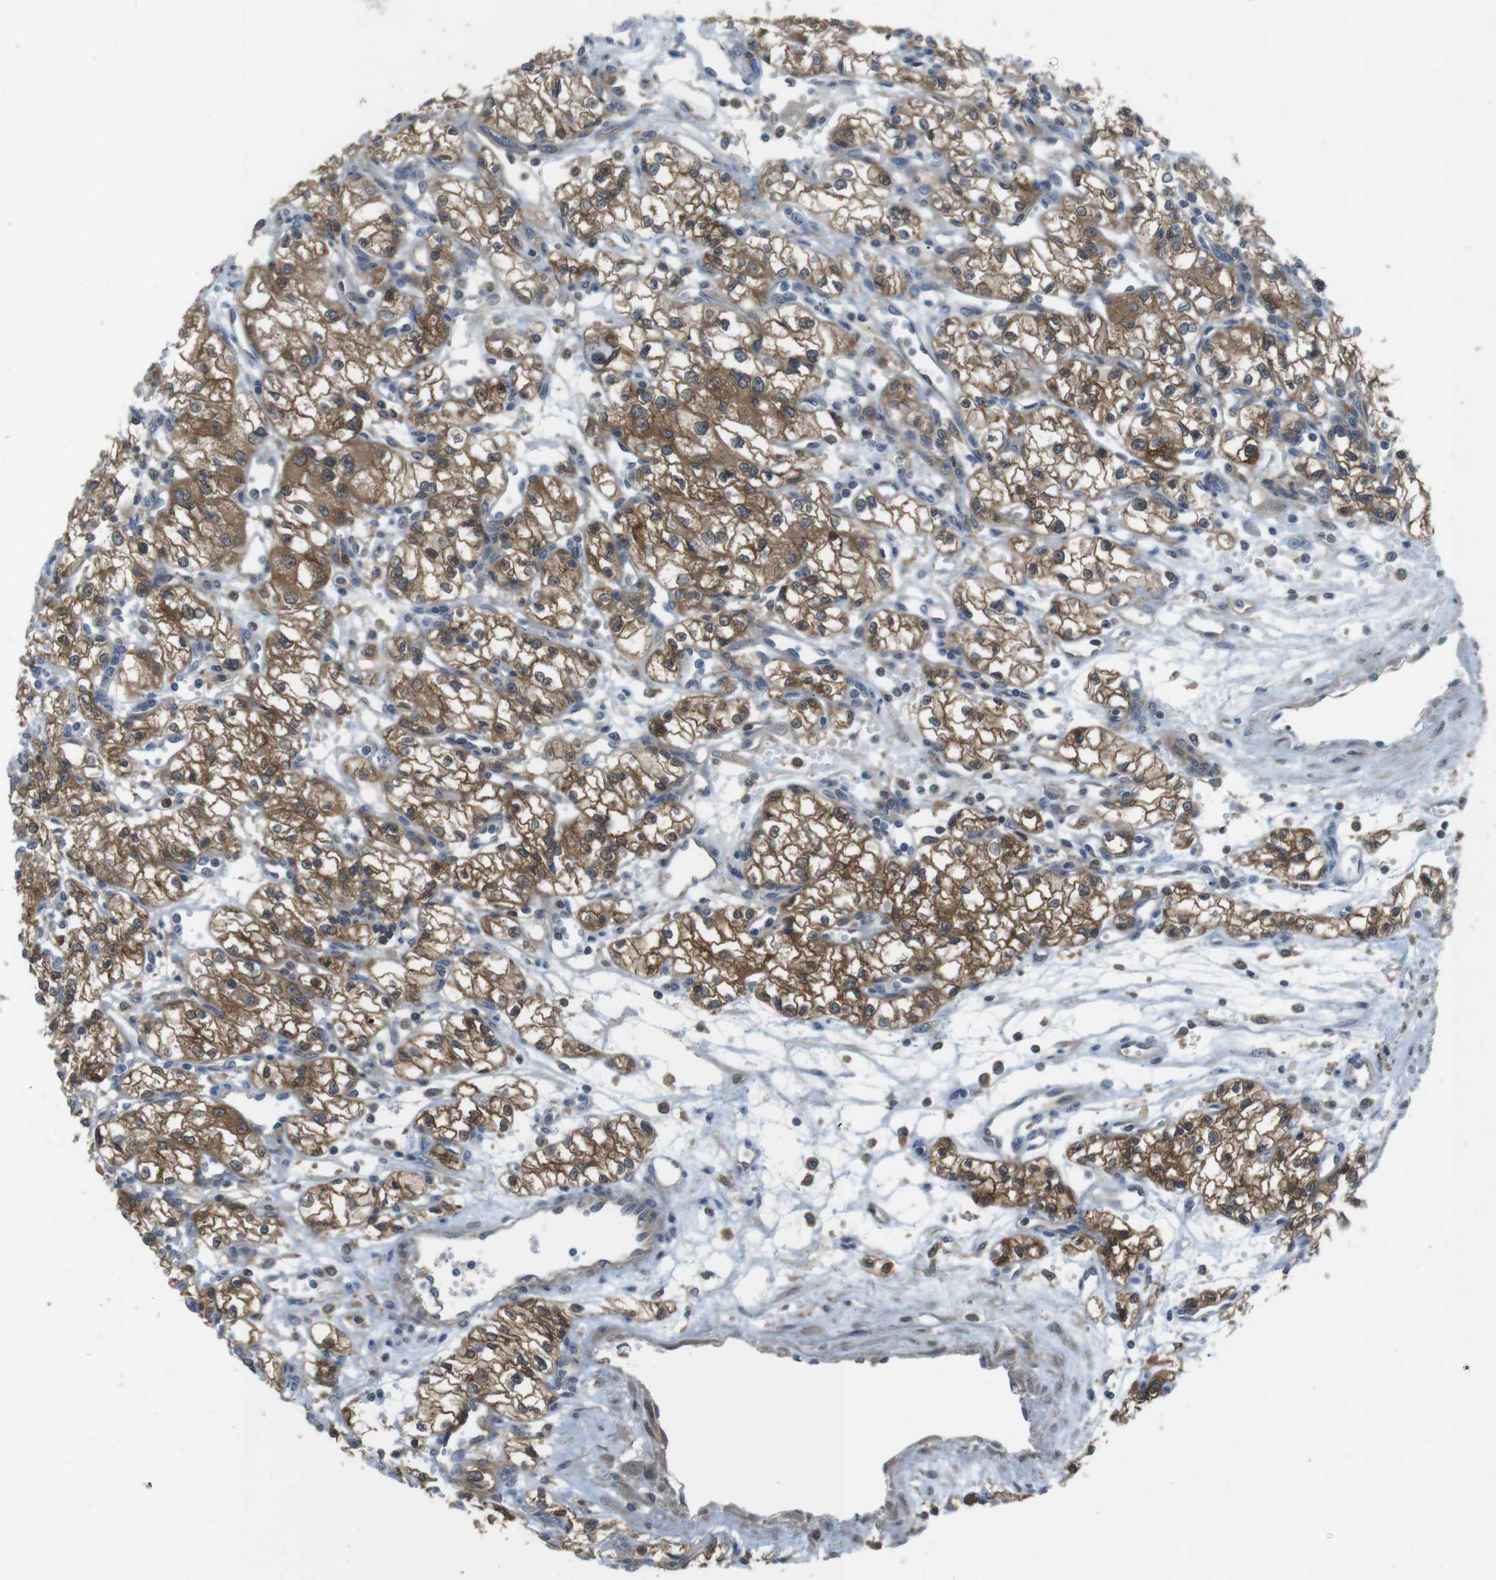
{"staining": {"intensity": "strong", "quantity": ">75%", "location": "cytoplasmic/membranous"}, "tissue": "renal cancer", "cell_type": "Tumor cells", "image_type": "cancer", "snomed": [{"axis": "morphology", "description": "Normal tissue, NOS"}, {"axis": "morphology", "description": "Adenocarcinoma, NOS"}, {"axis": "topography", "description": "Kidney"}], "caption": "The photomicrograph demonstrates immunohistochemical staining of renal cancer. There is strong cytoplasmic/membranous positivity is appreciated in about >75% of tumor cells.", "gene": "MTHFD1", "patient": {"sex": "male", "age": 59}}